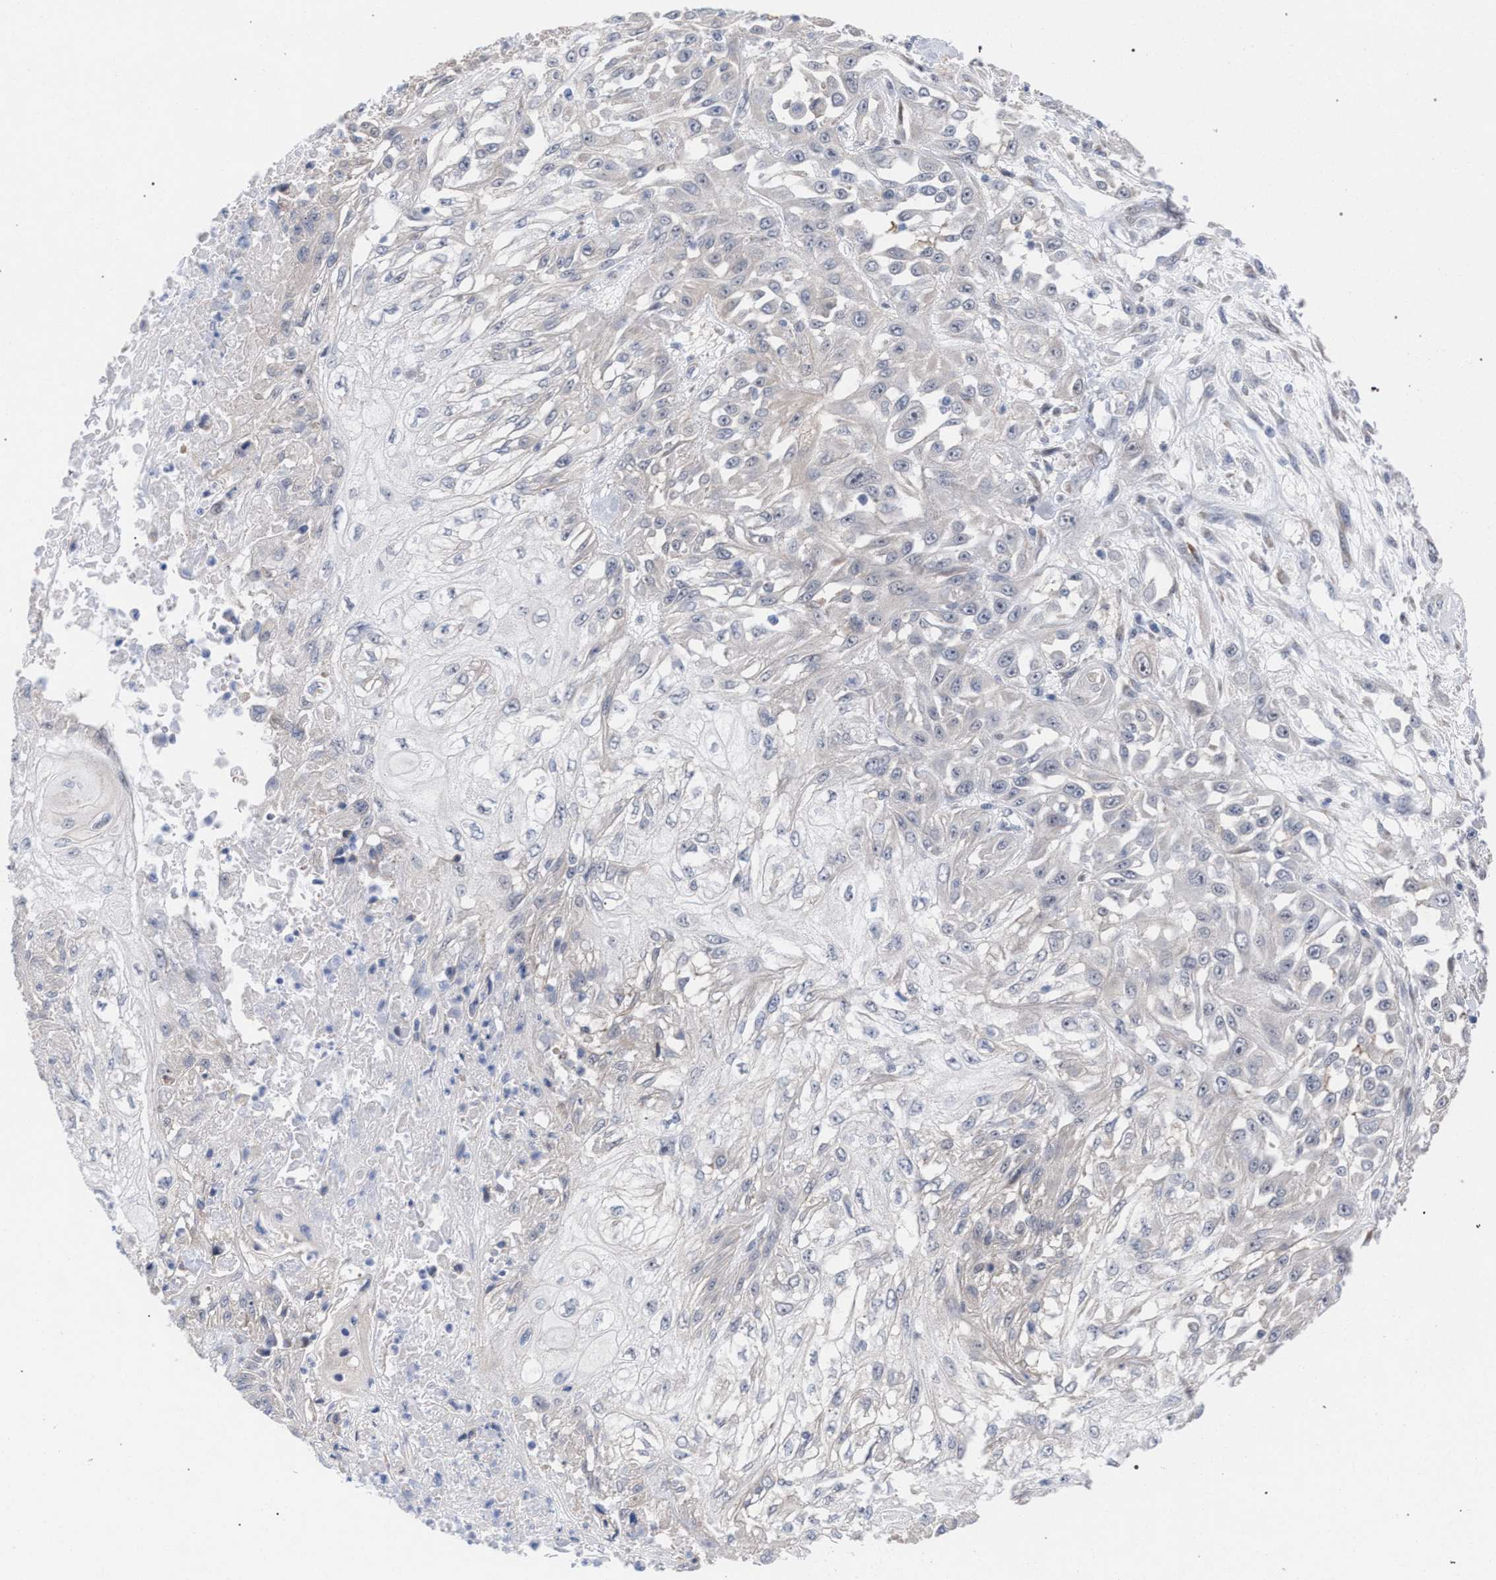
{"staining": {"intensity": "negative", "quantity": "none", "location": "none"}, "tissue": "skin cancer", "cell_type": "Tumor cells", "image_type": "cancer", "snomed": [{"axis": "morphology", "description": "Squamous cell carcinoma, NOS"}, {"axis": "morphology", "description": "Squamous cell carcinoma, metastatic, NOS"}, {"axis": "topography", "description": "Skin"}, {"axis": "topography", "description": "Lymph node"}], "caption": "This photomicrograph is of skin cancer stained with IHC to label a protein in brown with the nuclei are counter-stained blue. There is no expression in tumor cells.", "gene": "FHOD3", "patient": {"sex": "male", "age": 75}}